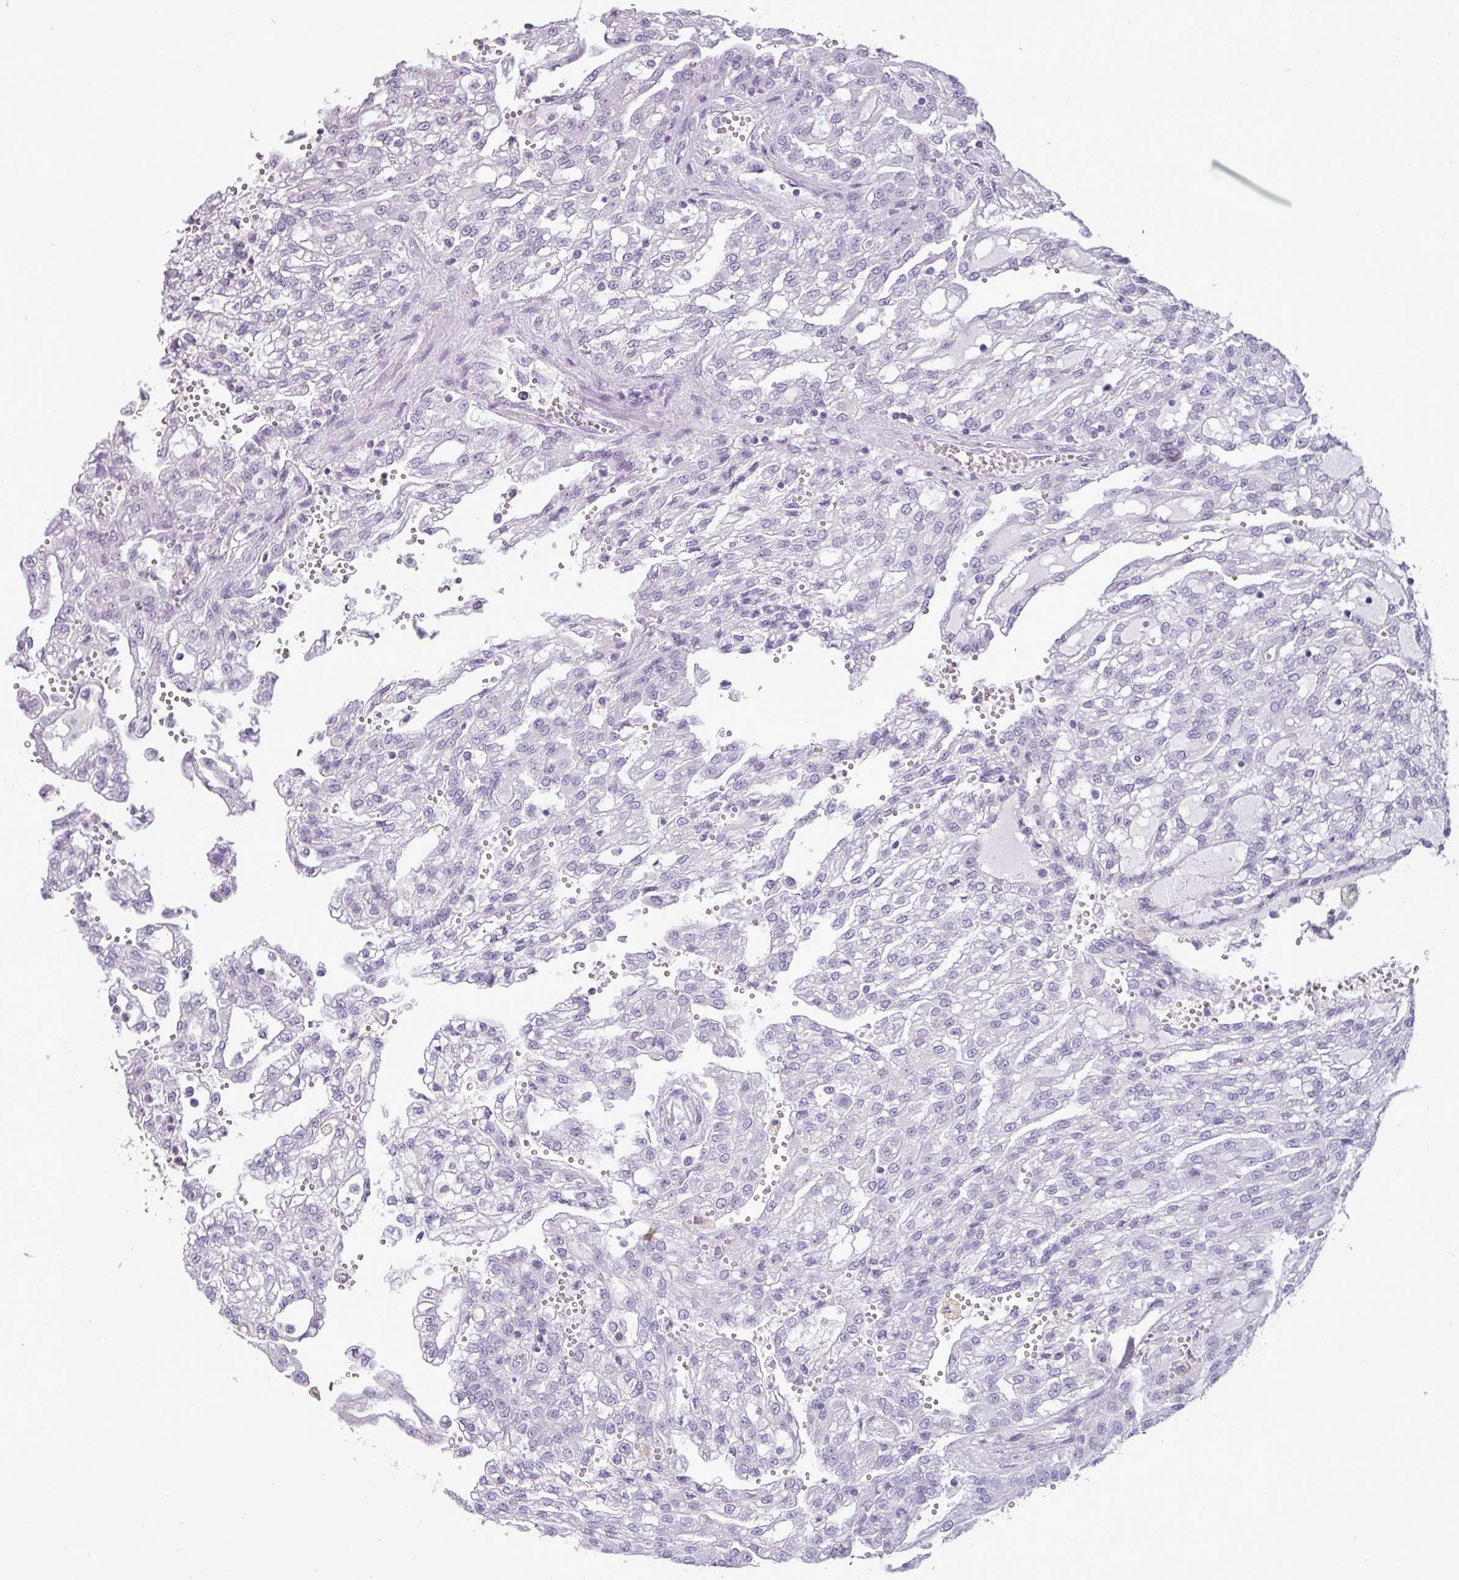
{"staining": {"intensity": "negative", "quantity": "none", "location": "none"}, "tissue": "renal cancer", "cell_type": "Tumor cells", "image_type": "cancer", "snomed": [{"axis": "morphology", "description": "Adenocarcinoma, NOS"}, {"axis": "topography", "description": "Kidney"}], "caption": "Image shows no protein expression in tumor cells of renal cancer (adenocarcinoma) tissue.", "gene": "TMEM91", "patient": {"sex": "male", "age": 63}}